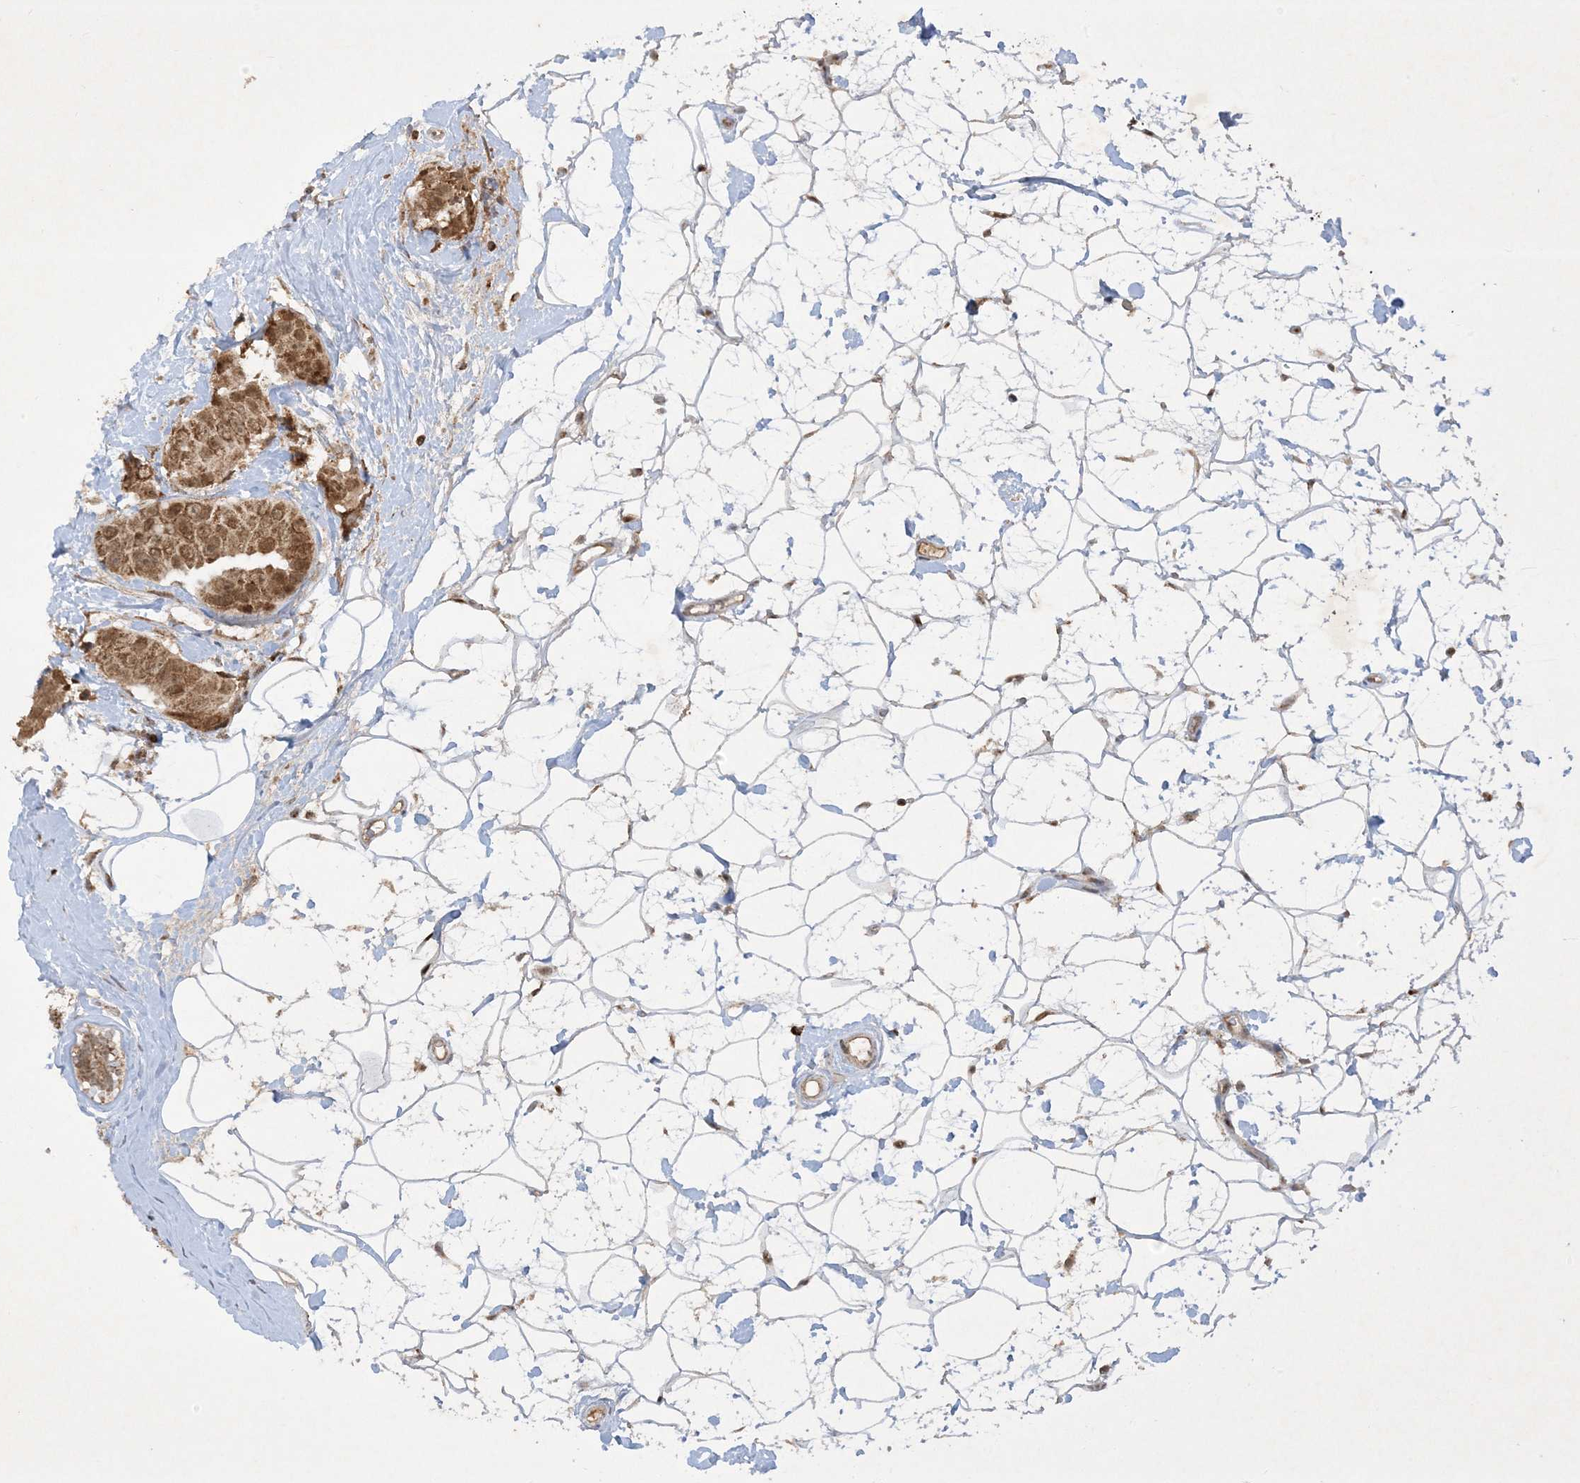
{"staining": {"intensity": "moderate", "quantity": ">75%", "location": "cytoplasmic/membranous,nuclear"}, "tissue": "breast cancer", "cell_type": "Tumor cells", "image_type": "cancer", "snomed": [{"axis": "morphology", "description": "Normal tissue, NOS"}, {"axis": "morphology", "description": "Duct carcinoma"}, {"axis": "topography", "description": "Breast"}], "caption": "Infiltrating ductal carcinoma (breast) tissue demonstrates moderate cytoplasmic/membranous and nuclear positivity in about >75% of tumor cells, visualized by immunohistochemistry.", "gene": "NDUFAF3", "patient": {"sex": "female", "age": 39}}